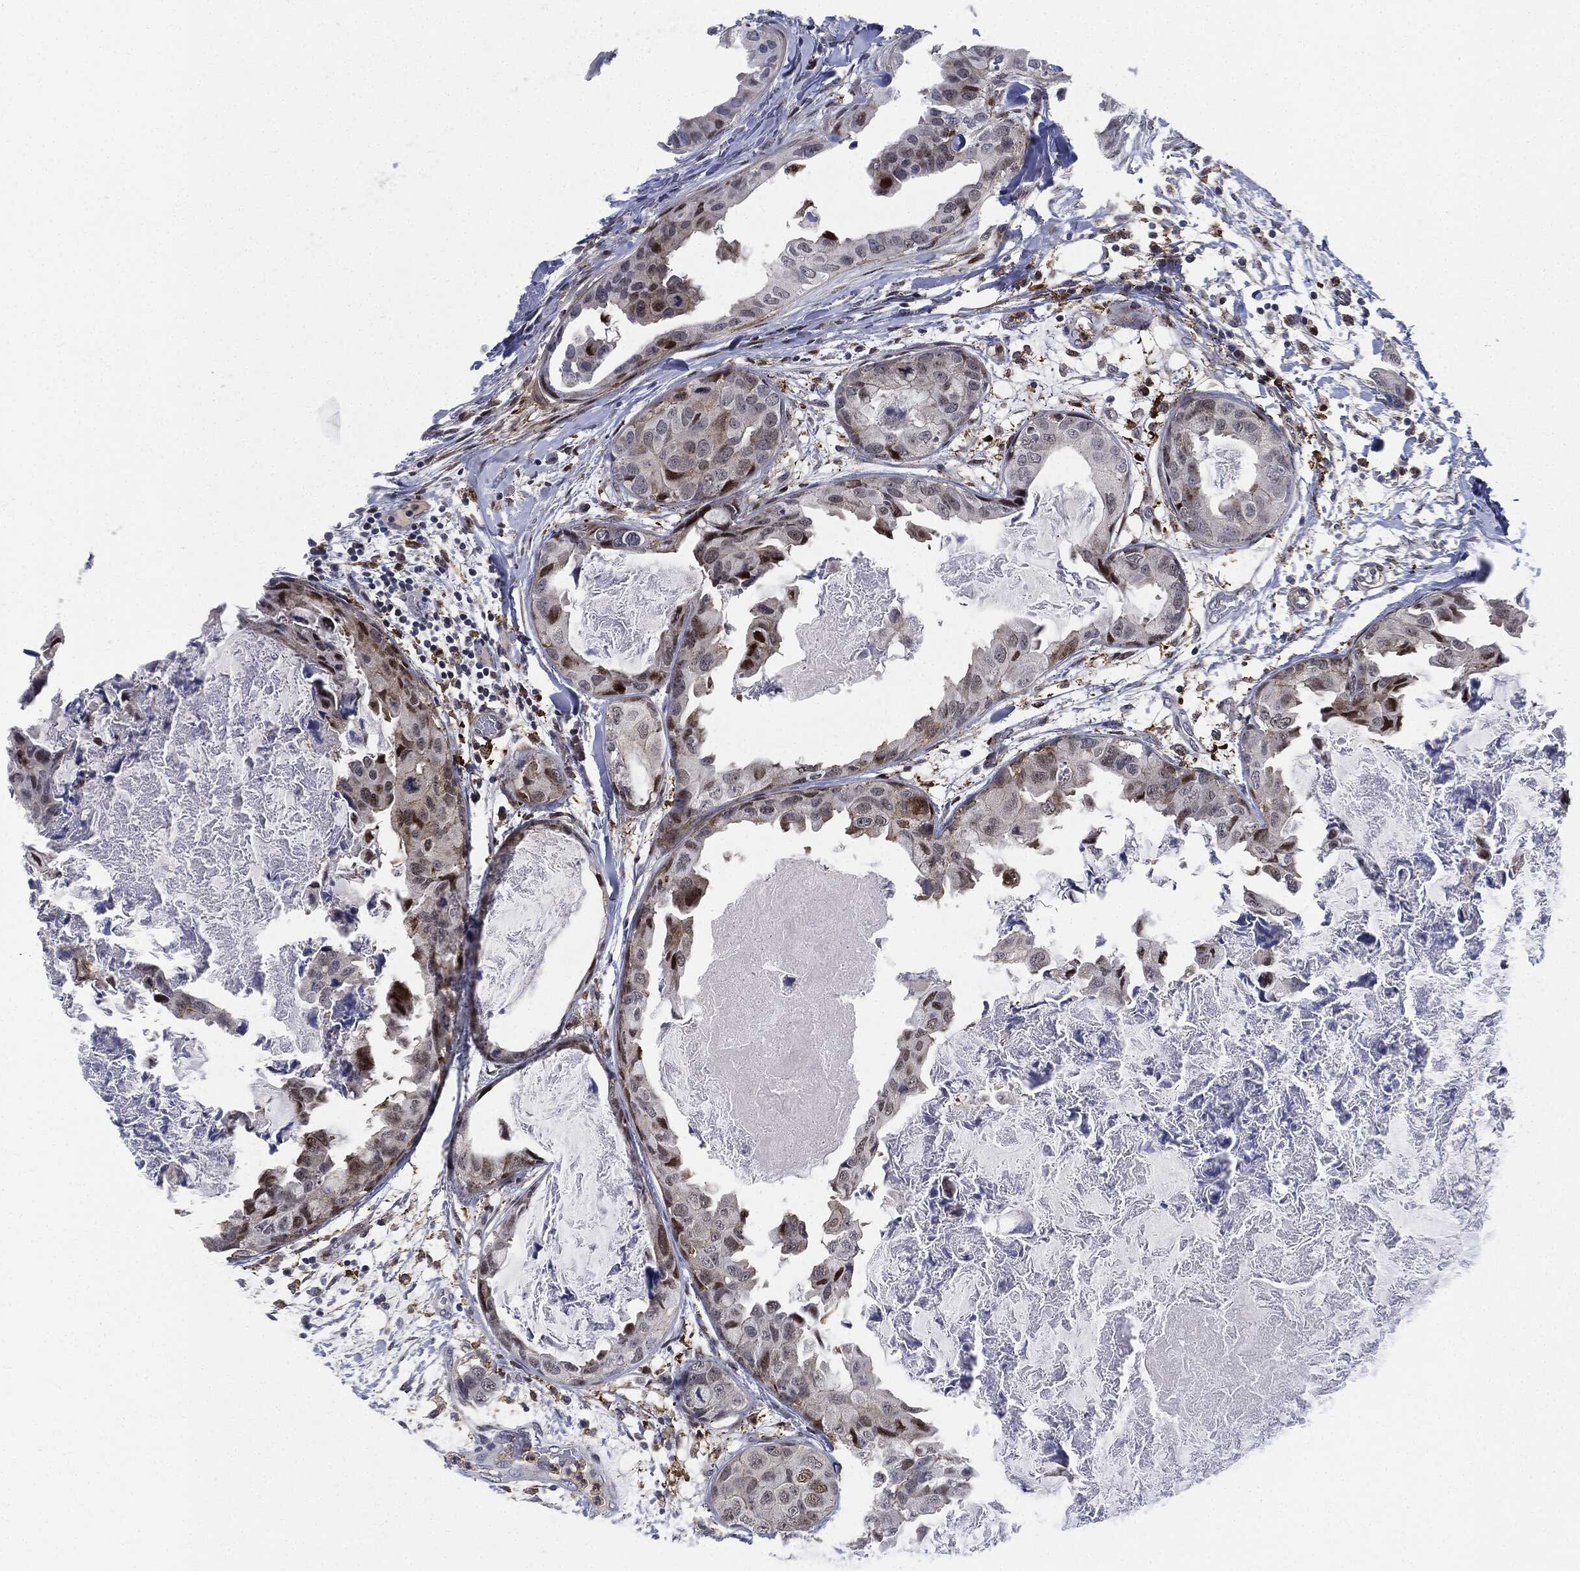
{"staining": {"intensity": "negative", "quantity": "none", "location": "none"}, "tissue": "breast cancer", "cell_type": "Tumor cells", "image_type": "cancer", "snomed": [{"axis": "morphology", "description": "Normal tissue, NOS"}, {"axis": "morphology", "description": "Duct carcinoma"}, {"axis": "topography", "description": "Breast"}], "caption": "Immunohistochemistry (IHC) photomicrograph of neoplastic tissue: breast cancer stained with DAB (3,3'-diaminobenzidine) reveals no significant protein expression in tumor cells.", "gene": "NANOS3", "patient": {"sex": "female", "age": 40}}